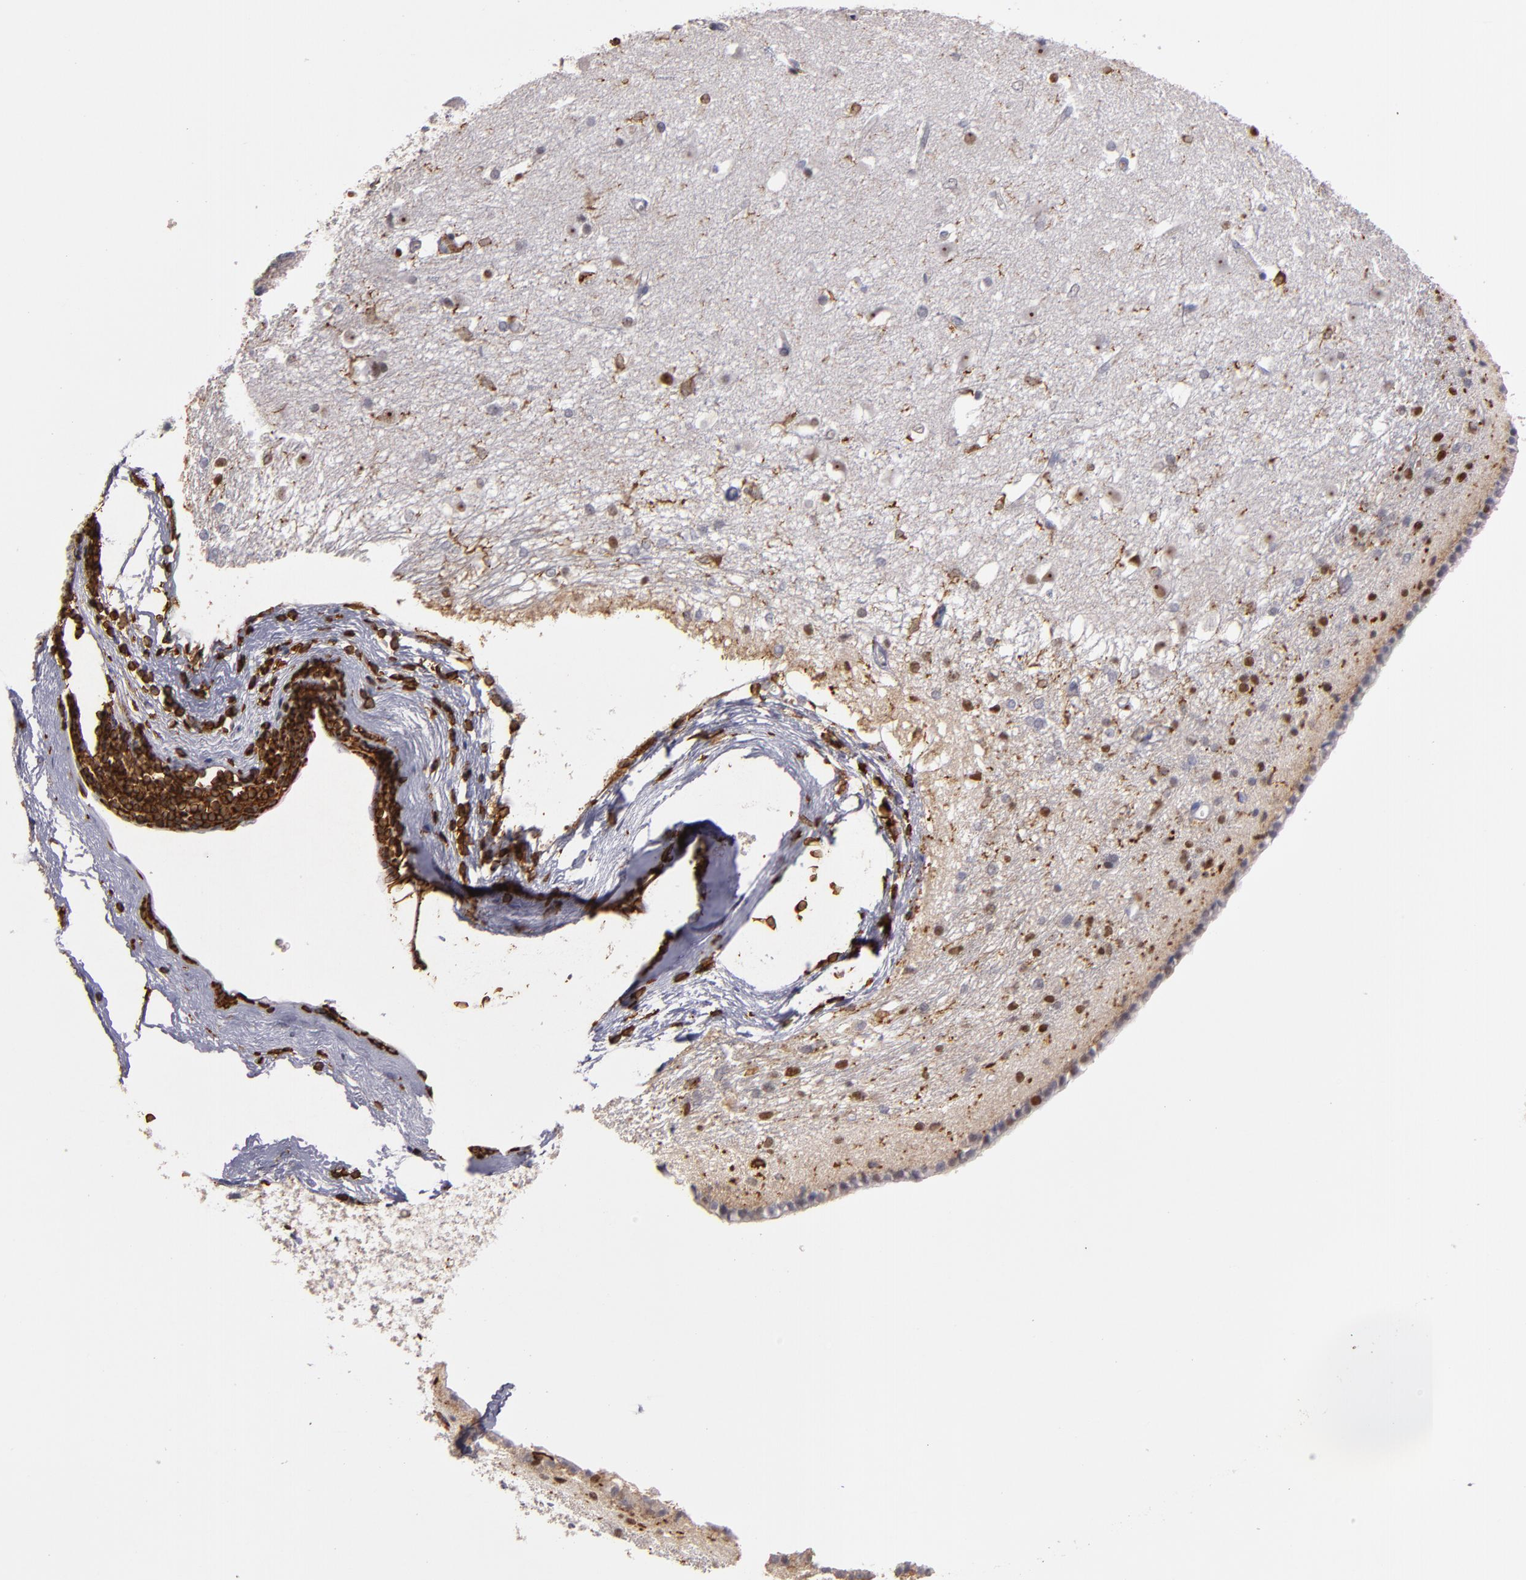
{"staining": {"intensity": "strong", "quantity": "<25%", "location": "cytoplasmic/membranous"}, "tissue": "caudate", "cell_type": "Glial cells", "image_type": "normal", "snomed": [{"axis": "morphology", "description": "Normal tissue, NOS"}, {"axis": "topography", "description": "Lateral ventricle wall"}], "caption": "Brown immunohistochemical staining in benign caudate shows strong cytoplasmic/membranous staining in about <25% of glial cells. (Stains: DAB (3,3'-diaminobenzidine) in brown, nuclei in blue, Microscopy: brightfield microscopy at high magnification).", "gene": "WAS", "patient": {"sex": "female", "age": 19}}